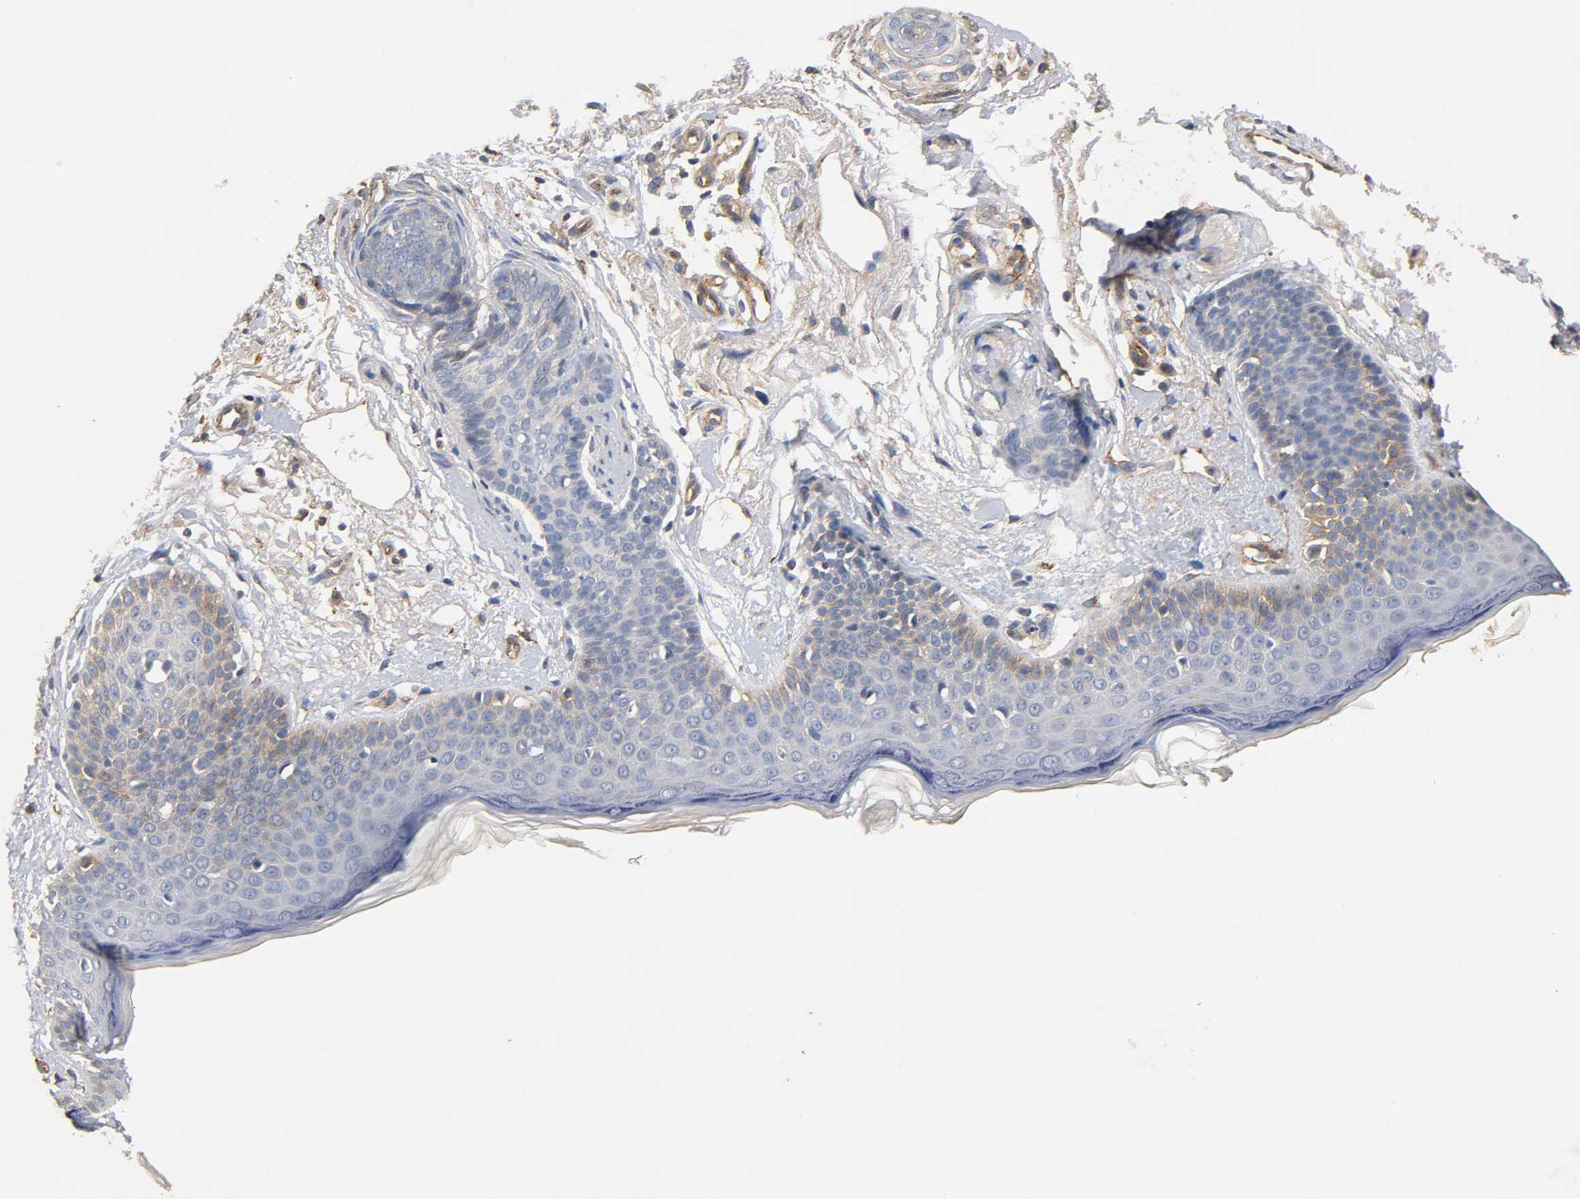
{"staining": {"intensity": "weak", "quantity": "<25%", "location": "cytoplasmic/membranous"}, "tissue": "skin cancer", "cell_type": "Tumor cells", "image_type": "cancer", "snomed": [{"axis": "morphology", "description": "Normal tissue, NOS"}, {"axis": "morphology", "description": "Basal cell carcinoma"}, {"axis": "topography", "description": "Skin"}], "caption": "Tumor cells show no significant expression in skin cancer (basal cell carcinoma). Nuclei are stained in blue.", "gene": "IFITM3", "patient": {"sex": "female", "age": 69}}